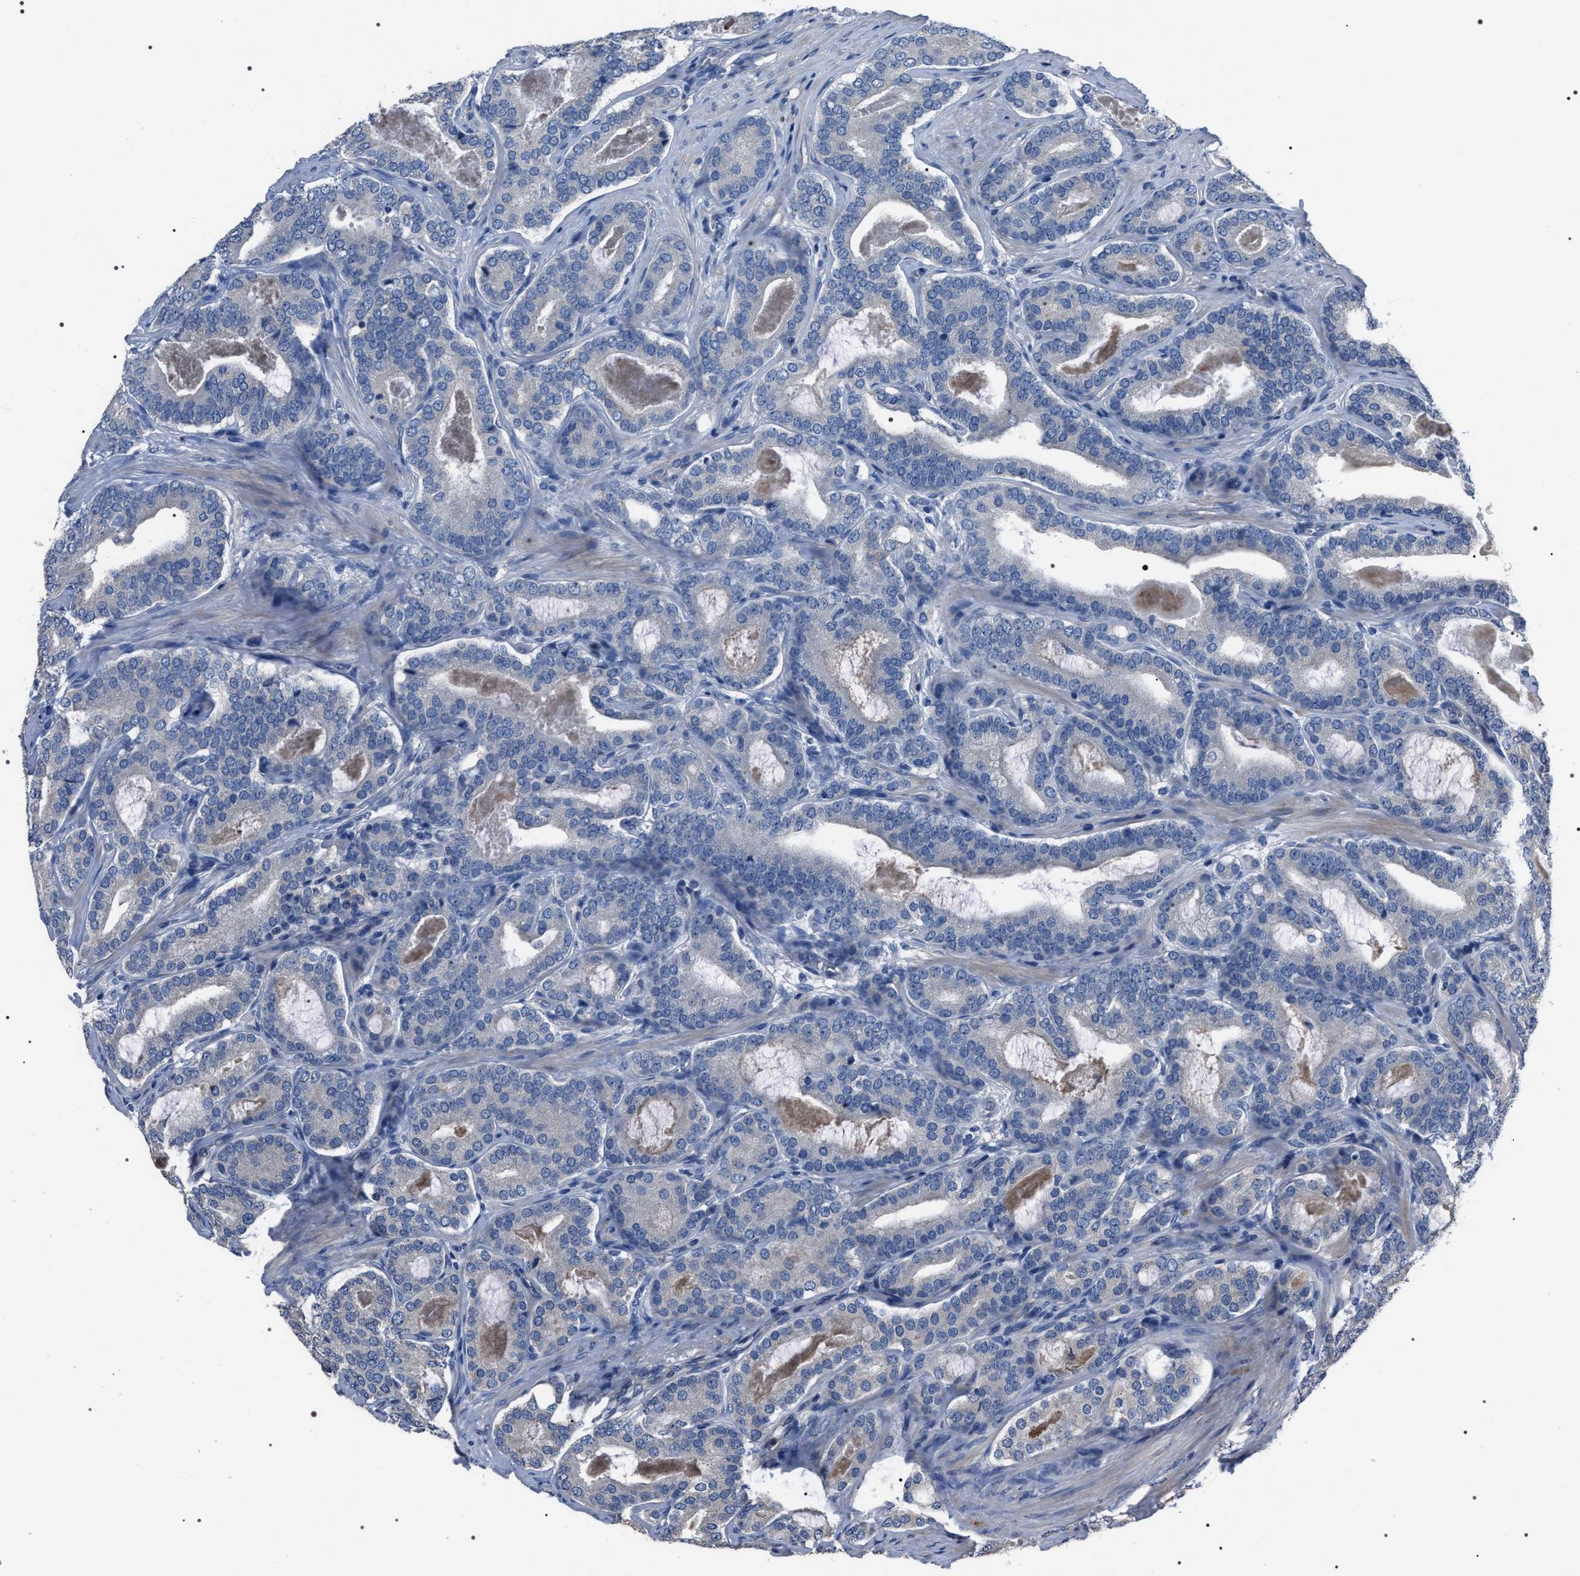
{"staining": {"intensity": "negative", "quantity": "none", "location": "none"}, "tissue": "prostate cancer", "cell_type": "Tumor cells", "image_type": "cancer", "snomed": [{"axis": "morphology", "description": "Adenocarcinoma, High grade"}, {"axis": "topography", "description": "Prostate"}], "caption": "Photomicrograph shows no significant protein staining in tumor cells of prostate cancer (adenocarcinoma (high-grade)). (DAB (3,3'-diaminobenzidine) IHC with hematoxylin counter stain).", "gene": "TRIM54", "patient": {"sex": "male", "age": 60}}